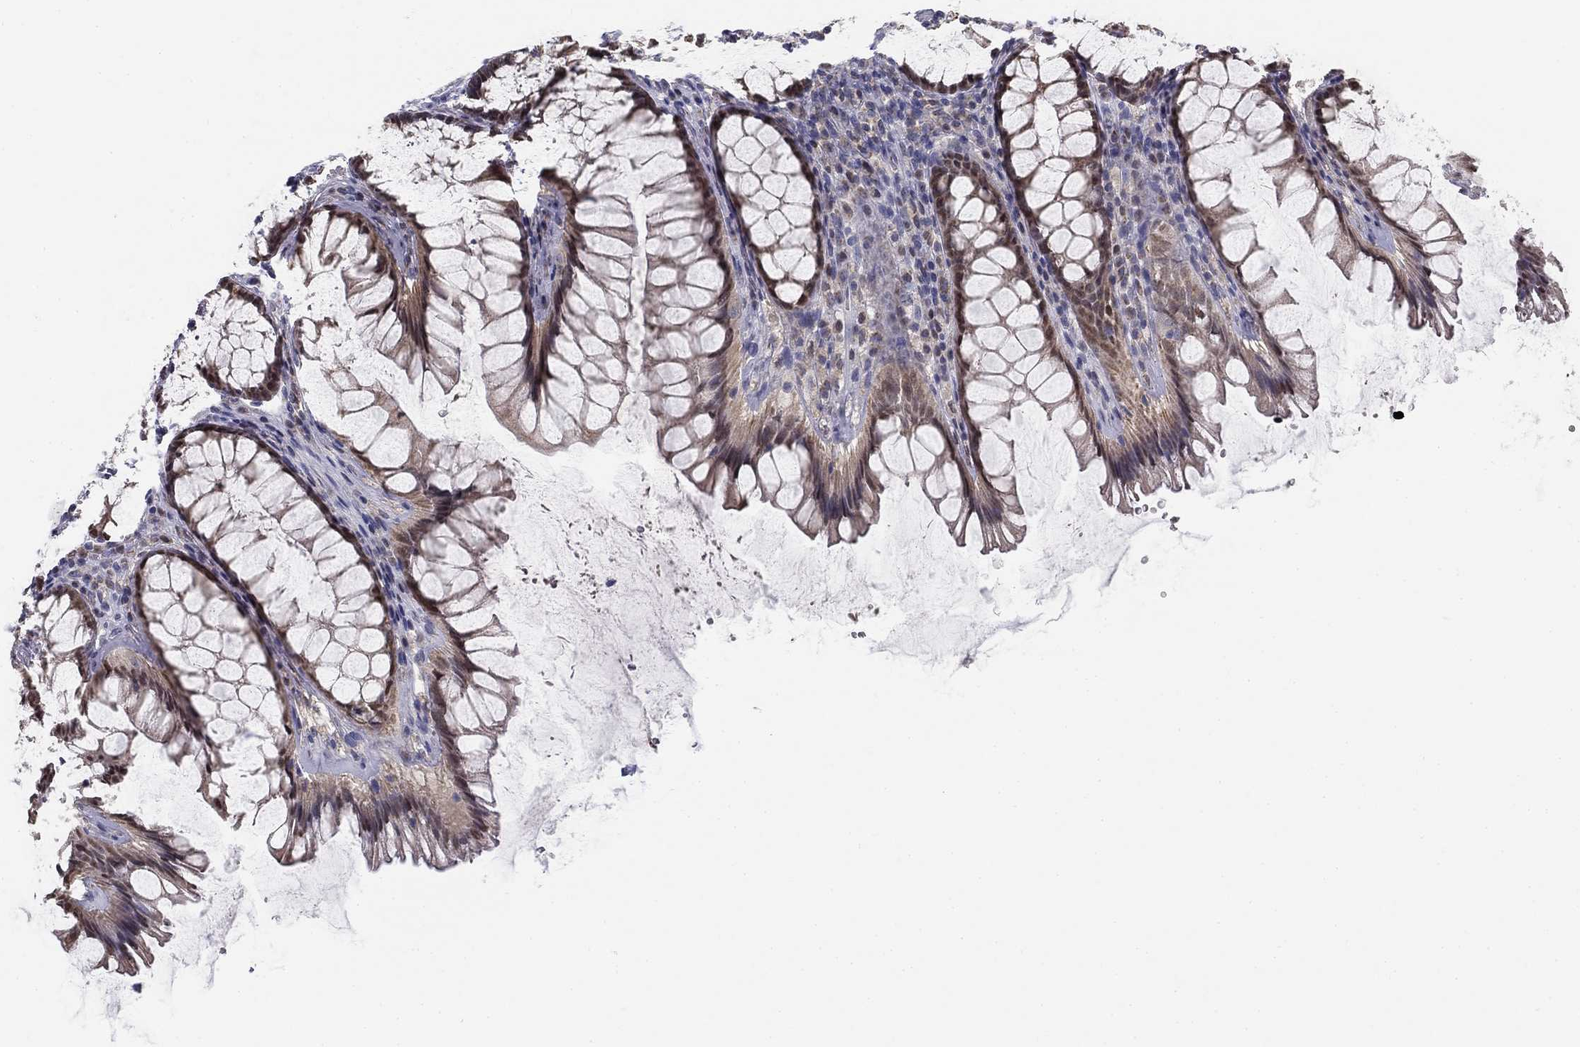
{"staining": {"intensity": "weak", "quantity": "<25%", "location": "cytoplasmic/membranous"}, "tissue": "rectum", "cell_type": "Glandular cells", "image_type": "normal", "snomed": [{"axis": "morphology", "description": "Normal tissue, NOS"}, {"axis": "topography", "description": "Rectum"}], "caption": "DAB (3,3'-diaminobenzidine) immunohistochemical staining of unremarkable rectum displays no significant expression in glandular cells. (DAB (3,3'-diaminobenzidine) IHC, high magnification).", "gene": "SLC2A9", "patient": {"sex": "male", "age": 72}}